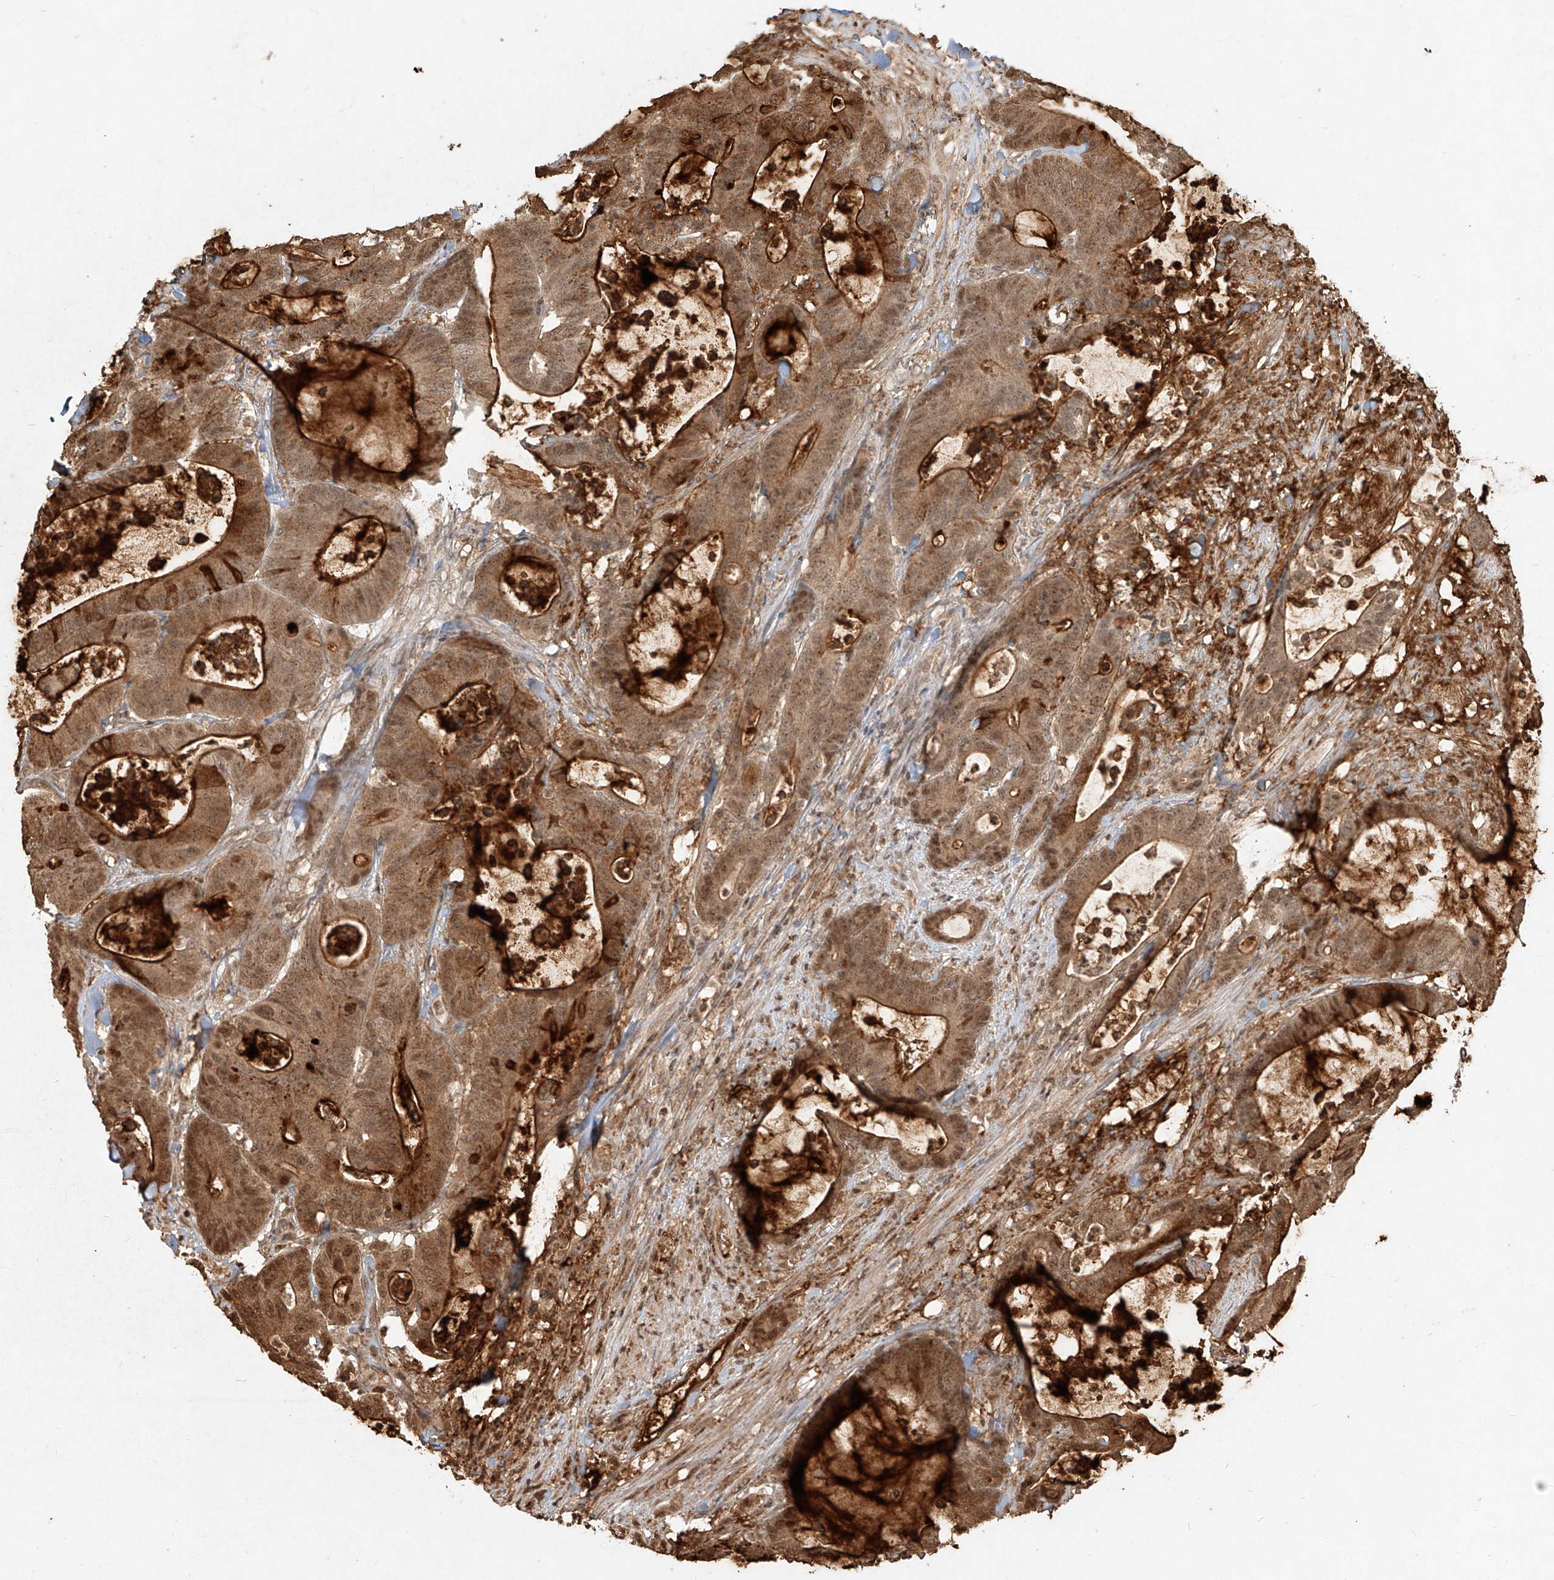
{"staining": {"intensity": "moderate", "quantity": ">75%", "location": "cytoplasmic/membranous,nuclear"}, "tissue": "colorectal cancer", "cell_type": "Tumor cells", "image_type": "cancer", "snomed": [{"axis": "morphology", "description": "Adenocarcinoma, NOS"}, {"axis": "topography", "description": "Colon"}], "caption": "Immunohistochemistry micrograph of neoplastic tissue: colorectal cancer (adenocarcinoma) stained using IHC demonstrates medium levels of moderate protein expression localized specifically in the cytoplasmic/membranous and nuclear of tumor cells, appearing as a cytoplasmic/membranous and nuclear brown color.", "gene": "UBE2K", "patient": {"sex": "female", "age": 84}}